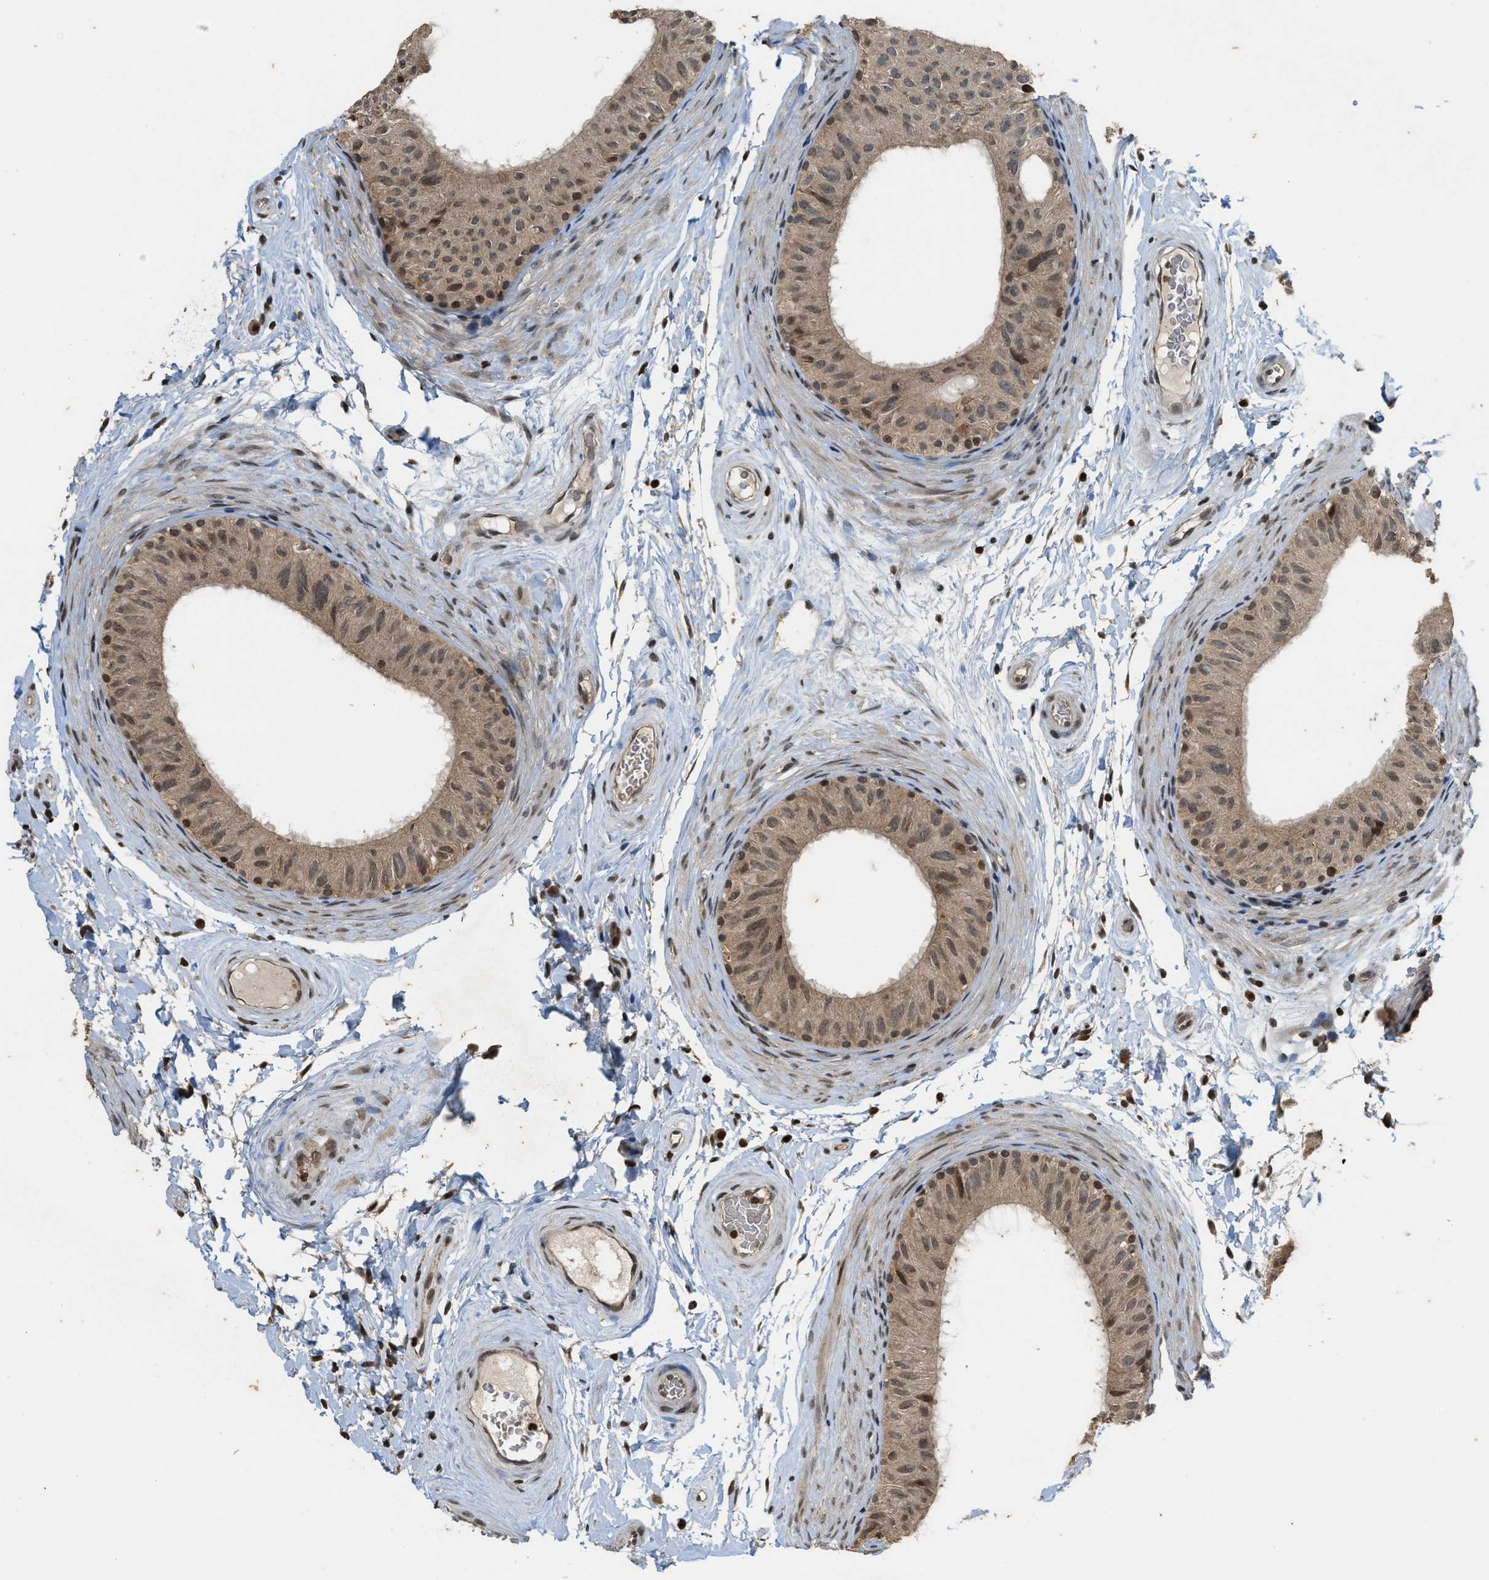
{"staining": {"intensity": "moderate", "quantity": "25%-75%", "location": "nuclear"}, "tissue": "epididymis", "cell_type": "Glandular cells", "image_type": "normal", "snomed": [{"axis": "morphology", "description": "Normal tissue, NOS"}, {"axis": "topography", "description": "Epididymis"}], "caption": "High-magnification brightfield microscopy of benign epididymis stained with DAB (brown) and counterstained with hematoxylin (blue). glandular cells exhibit moderate nuclear expression is appreciated in about25%-75% of cells.", "gene": "SIAH1", "patient": {"sex": "male", "age": 34}}